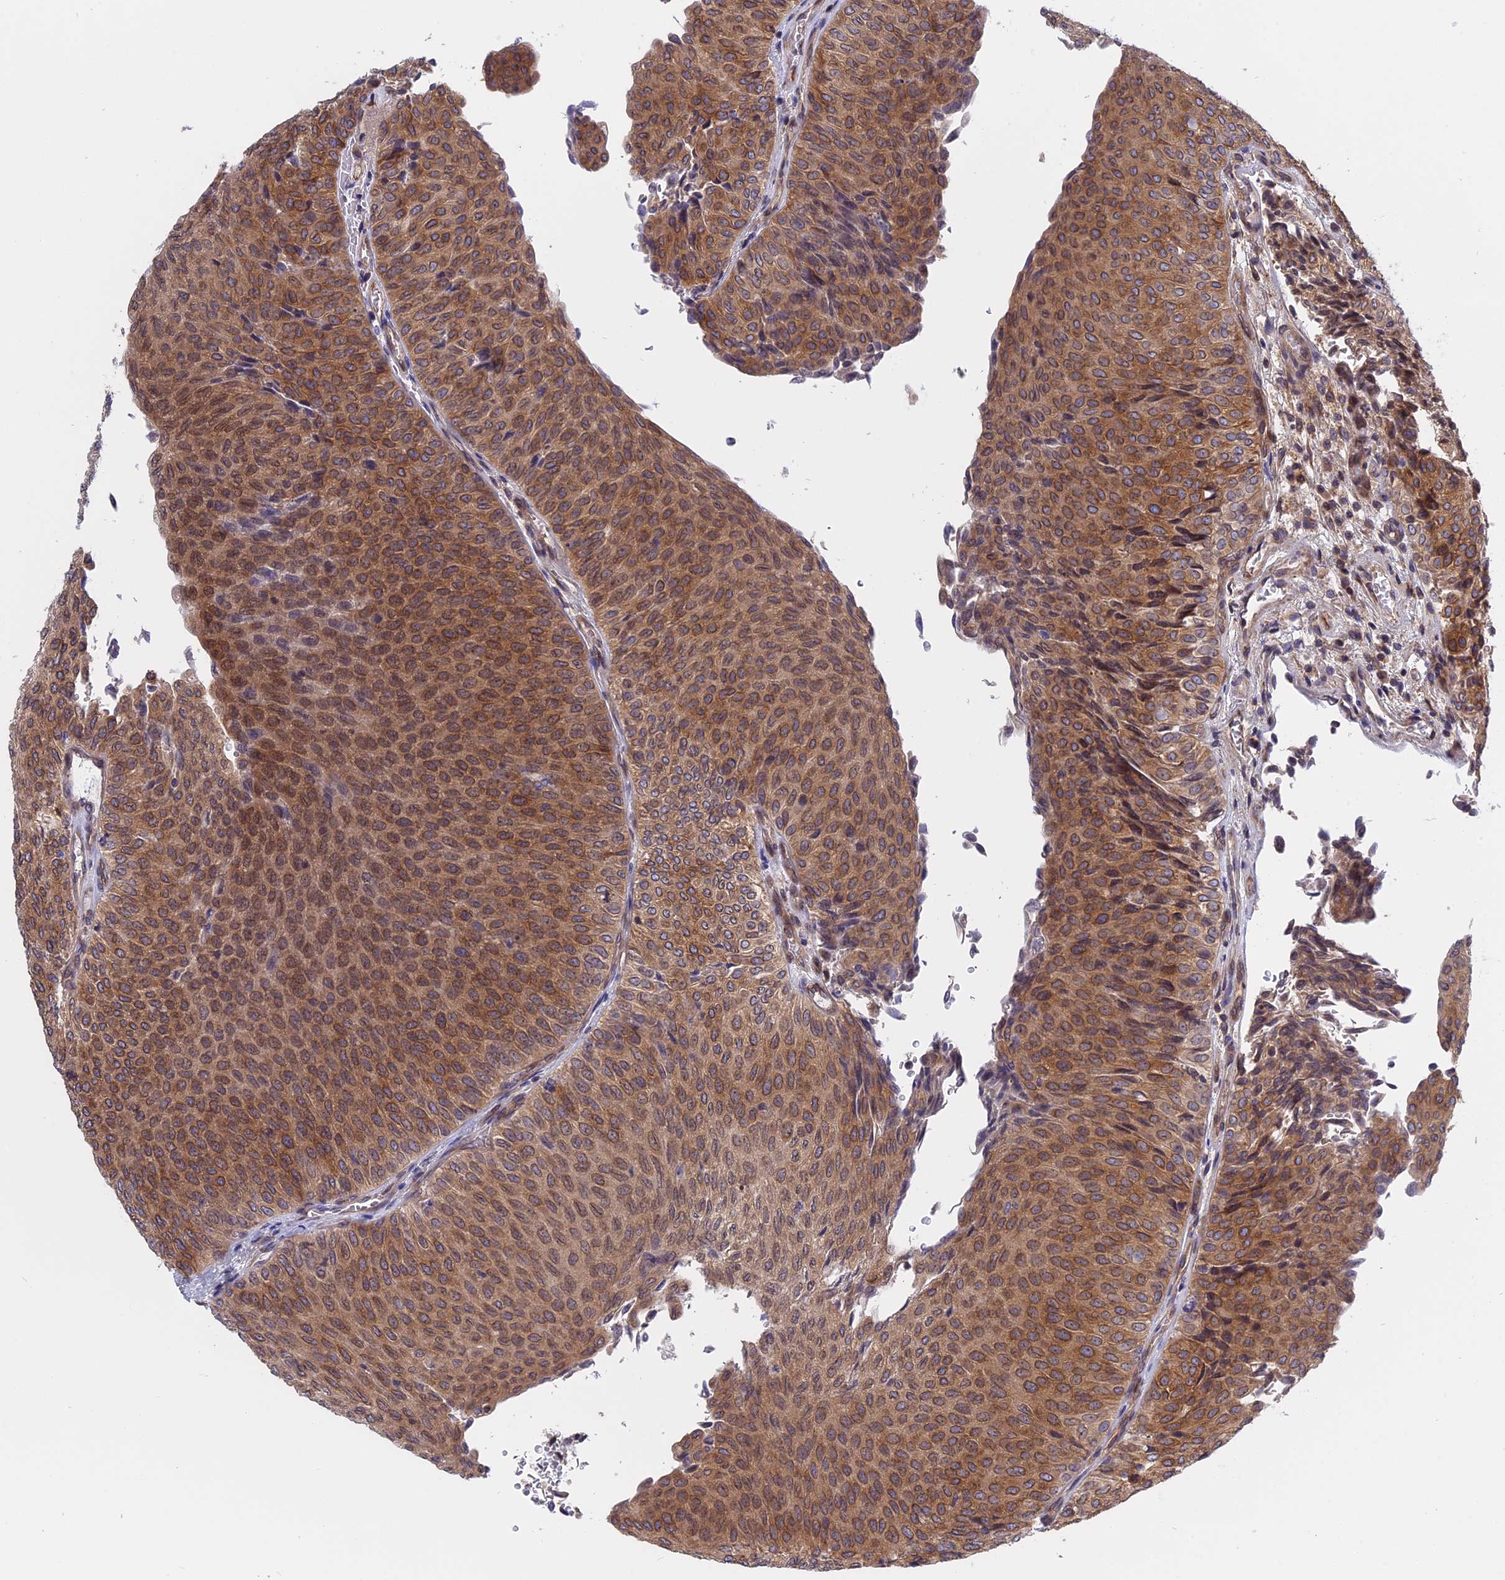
{"staining": {"intensity": "moderate", "quantity": "25%-75%", "location": "cytoplasmic/membranous,nuclear"}, "tissue": "urothelial cancer", "cell_type": "Tumor cells", "image_type": "cancer", "snomed": [{"axis": "morphology", "description": "Urothelial carcinoma, Low grade"}, {"axis": "topography", "description": "Urinary bladder"}], "caption": "DAB immunohistochemical staining of human urothelial cancer exhibits moderate cytoplasmic/membranous and nuclear protein expression in approximately 25%-75% of tumor cells.", "gene": "NAA10", "patient": {"sex": "male", "age": 78}}